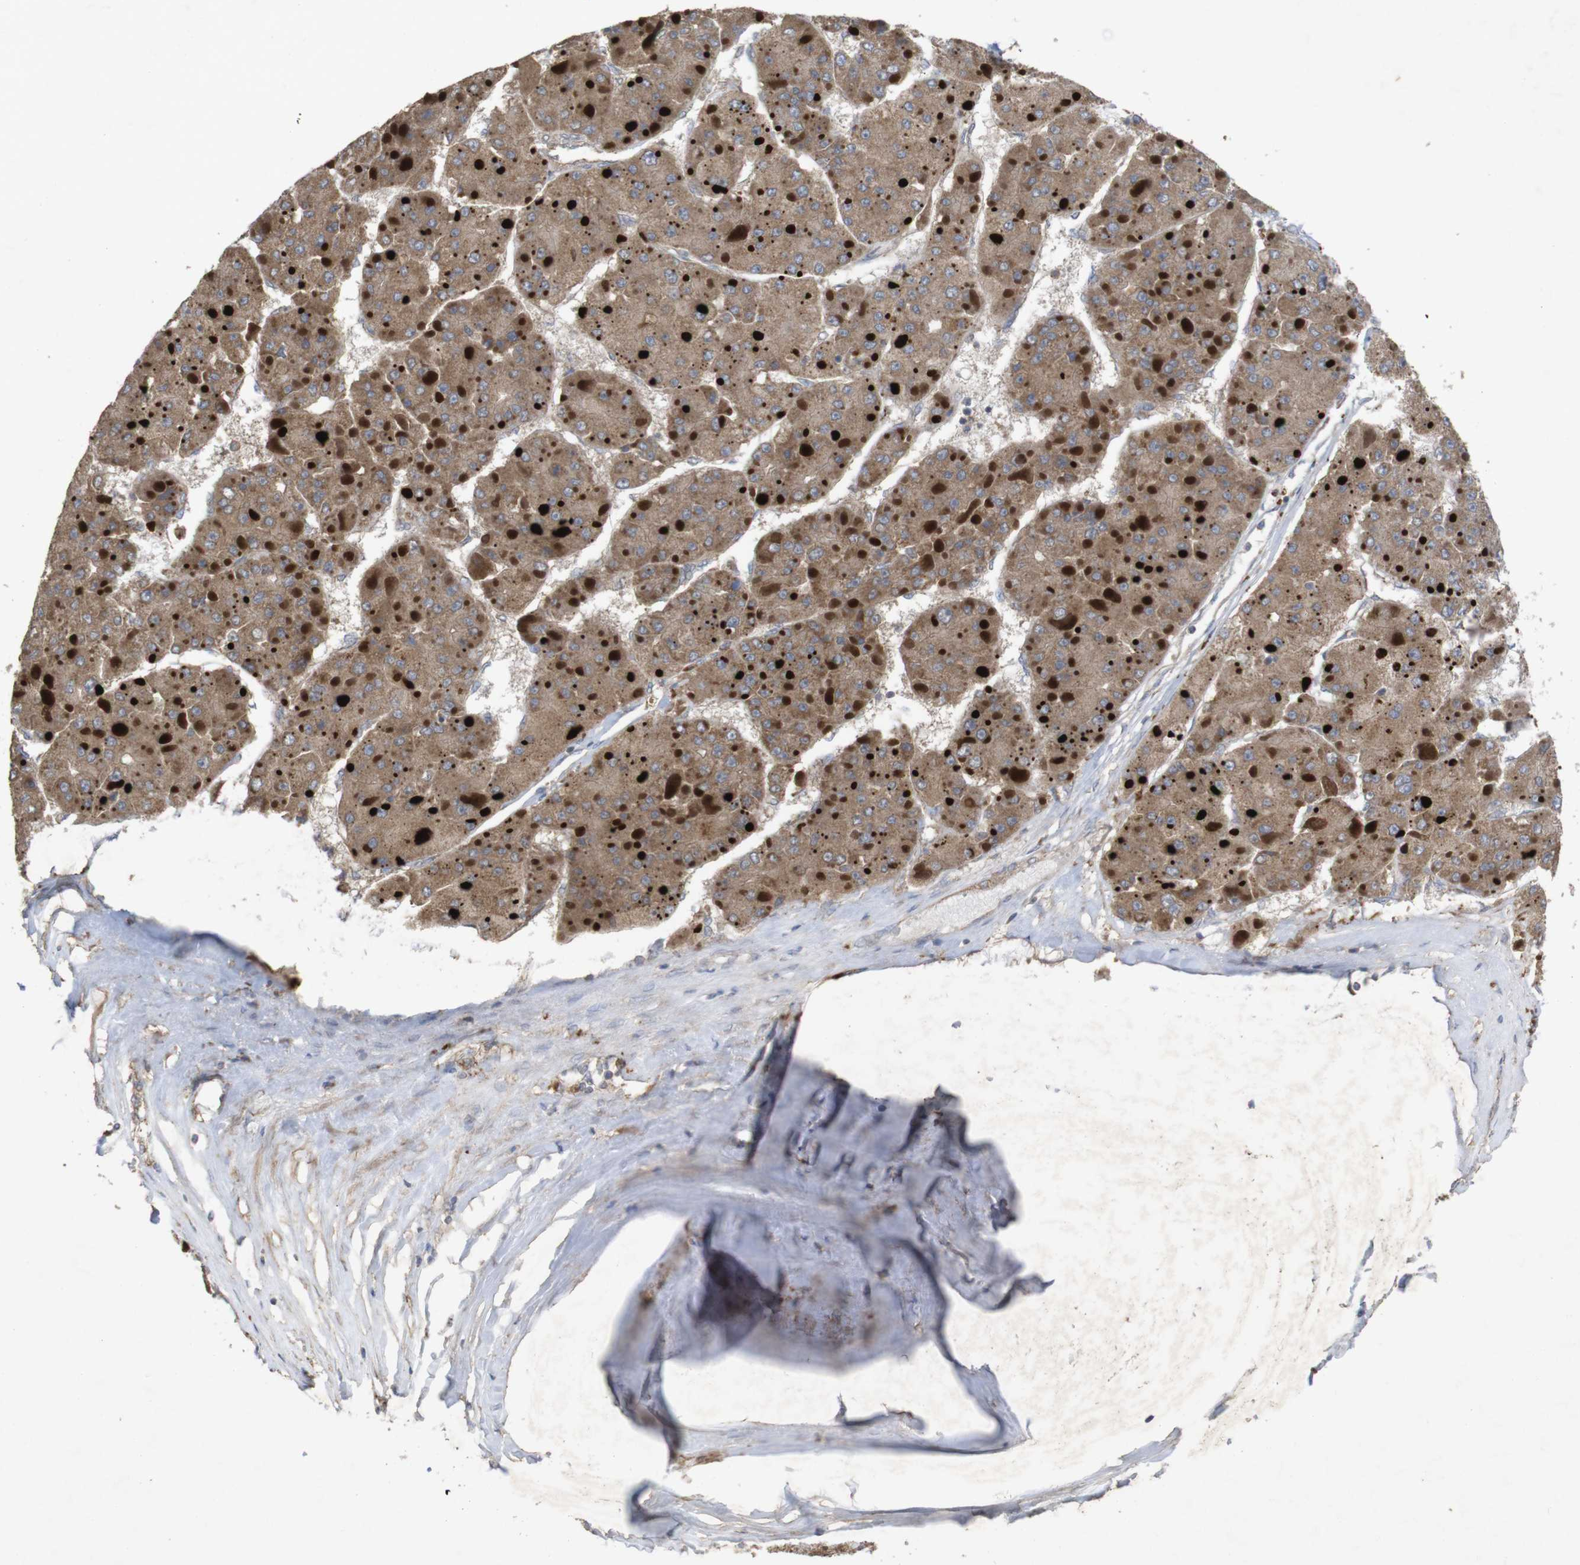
{"staining": {"intensity": "moderate", "quantity": ">75%", "location": "cytoplasmic/membranous"}, "tissue": "liver cancer", "cell_type": "Tumor cells", "image_type": "cancer", "snomed": [{"axis": "morphology", "description": "Carcinoma, Hepatocellular, NOS"}, {"axis": "topography", "description": "Liver"}], "caption": "Moderate cytoplasmic/membranous protein expression is seen in about >75% of tumor cells in hepatocellular carcinoma (liver).", "gene": "KCNS3", "patient": {"sex": "female", "age": 73}}